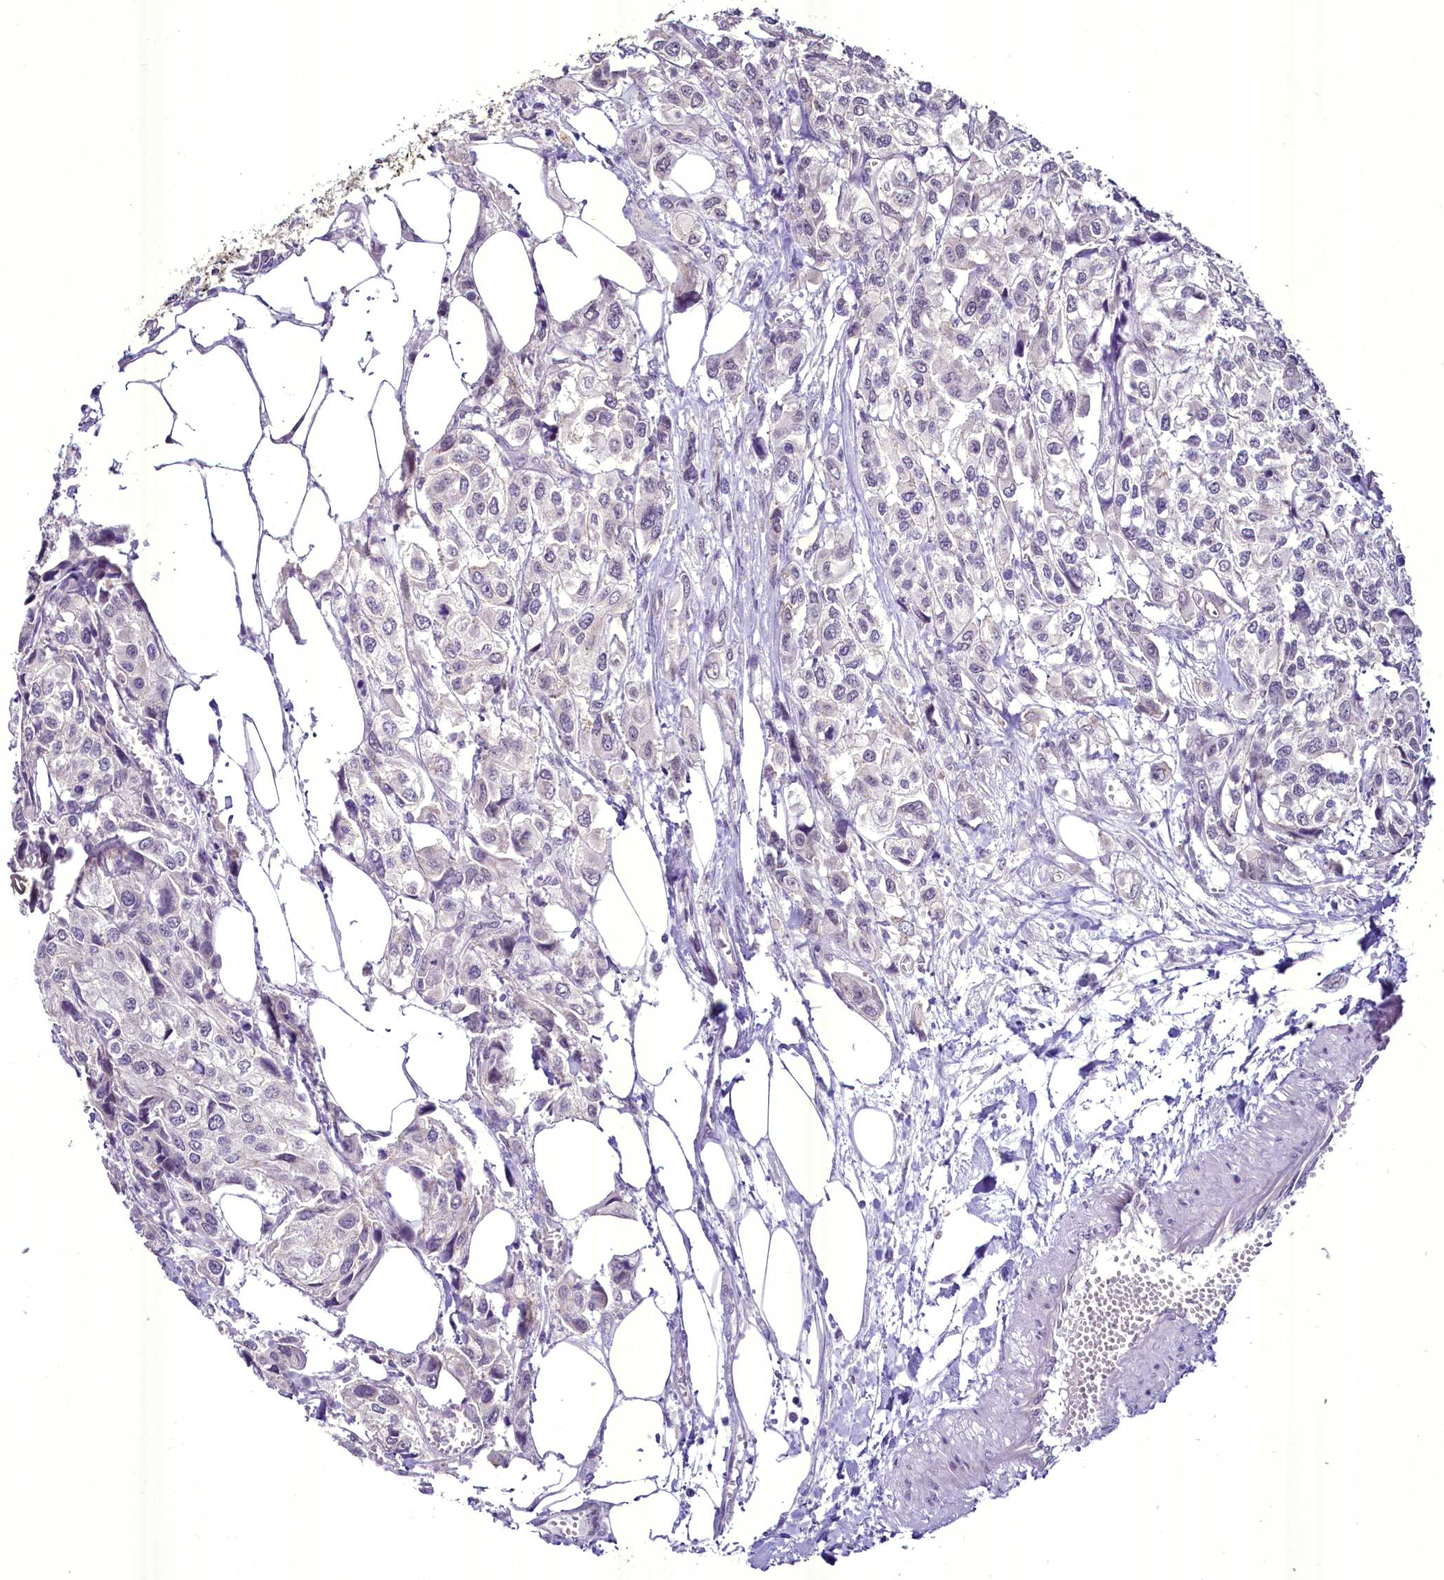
{"staining": {"intensity": "negative", "quantity": "none", "location": "none"}, "tissue": "urothelial cancer", "cell_type": "Tumor cells", "image_type": "cancer", "snomed": [{"axis": "morphology", "description": "Urothelial carcinoma, High grade"}, {"axis": "topography", "description": "Urinary bladder"}], "caption": "The histopathology image demonstrates no significant staining in tumor cells of urothelial carcinoma (high-grade).", "gene": "BANK1", "patient": {"sex": "male", "age": 67}}